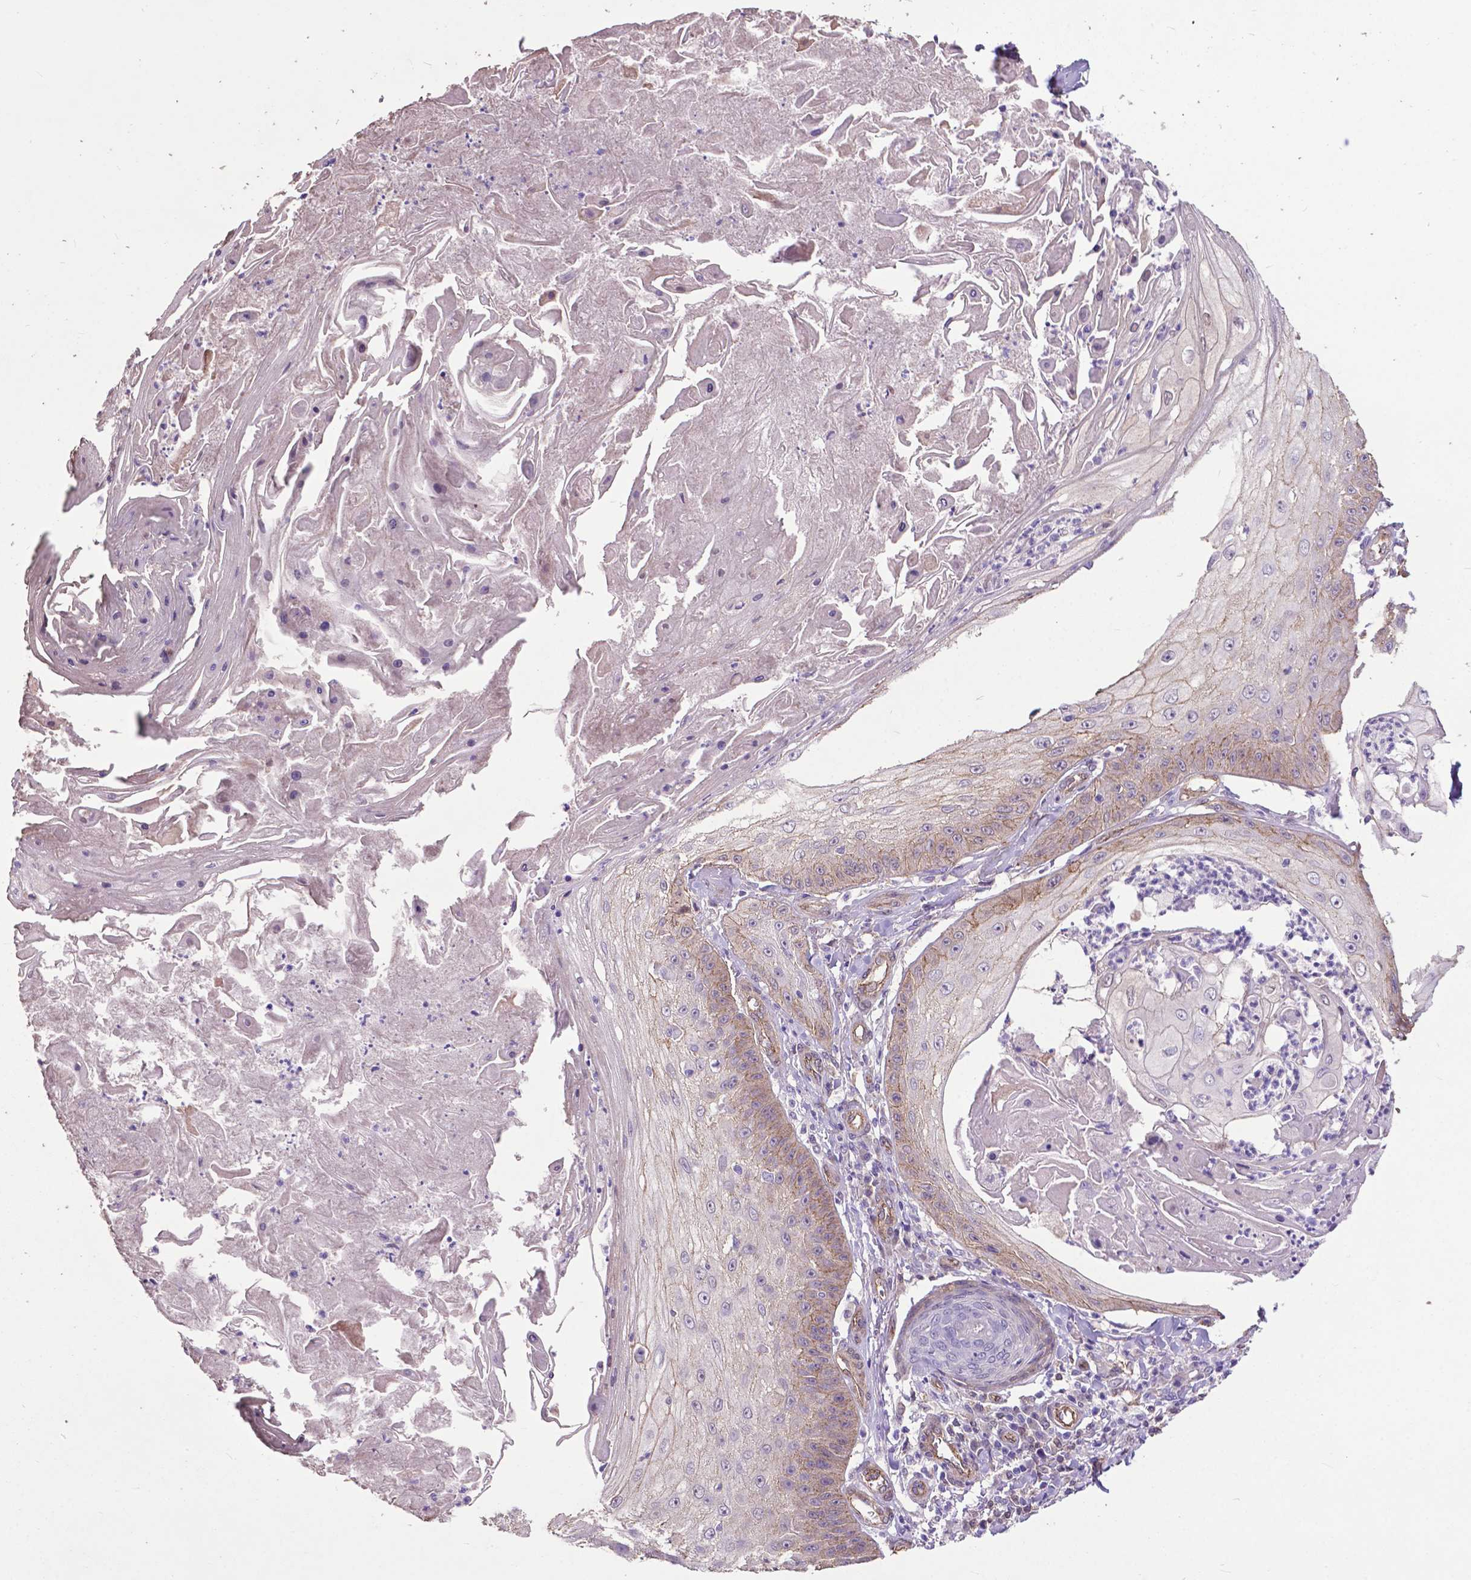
{"staining": {"intensity": "weak", "quantity": "<25%", "location": "cytoplasmic/membranous"}, "tissue": "skin cancer", "cell_type": "Tumor cells", "image_type": "cancer", "snomed": [{"axis": "morphology", "description": "Squamous cell carcinoma, NOS"}, {"axis": "topography", "description": "Skin"}], "caption": "Immunohistochemistry (IHC) micrograph of human skin cancer (squamous cell carcinoma) stained for a protein (brown), which shows no staining in tumor cells.", "gene": "PDLIM1", "patient": {"sex": "male", "age": 70}}